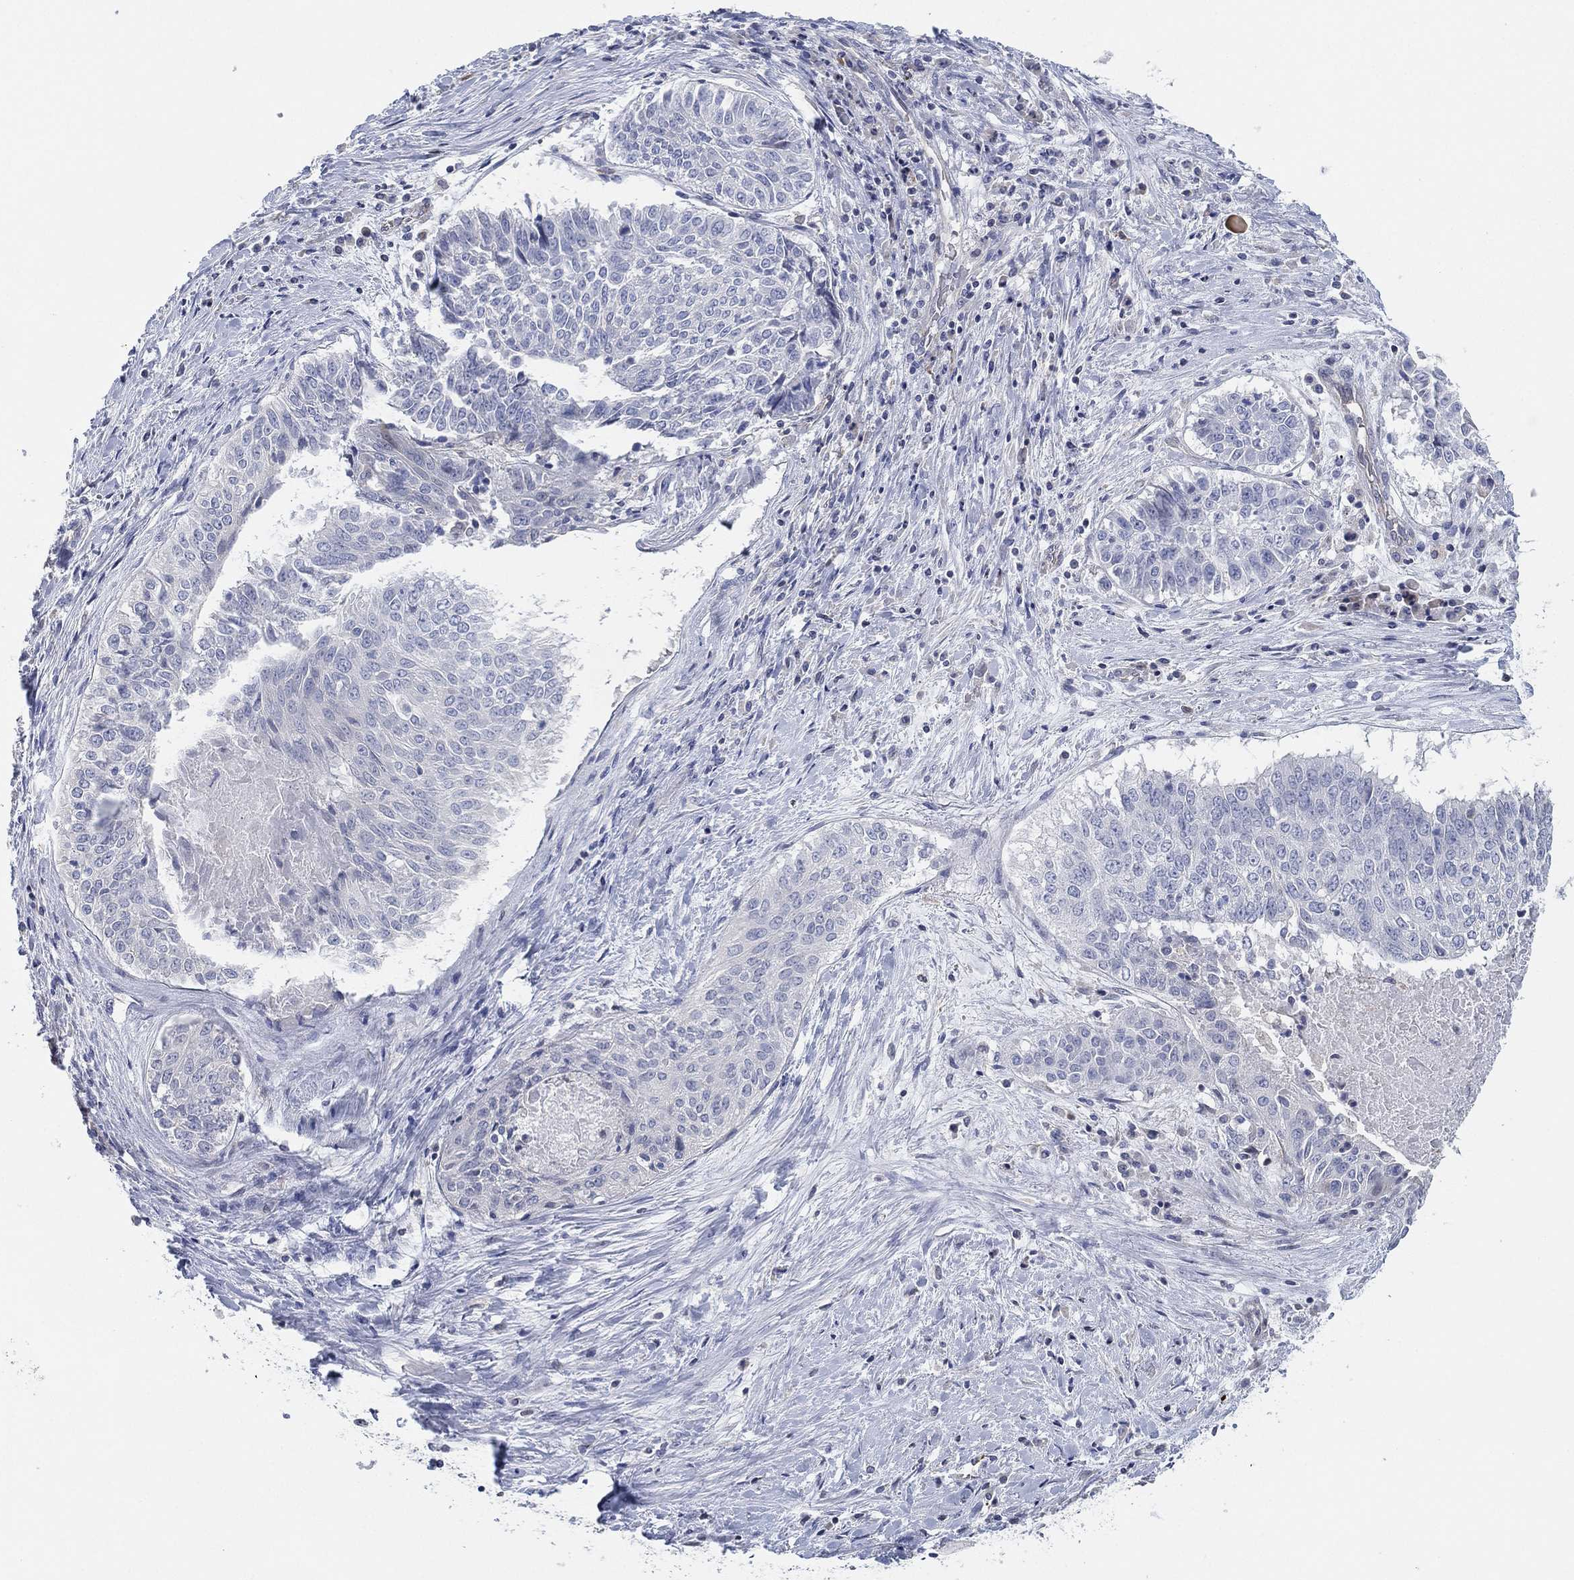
{"staining": {"intensity": "negative", "quantity": "none", "location": "none"}, "tissue": "lung cancer", "cell_type": "Tumor cells", "image_type": "cancer", "snomed": [{"axis": "morphology", "description": "Squamous cell carcinoma, NOS"}, {"axis": "topography", "description": "Lung"}], "caption": "High magnification brightfield microscopy of lung cancer stained with DAB (3,3'-diaminobenzidine) (brown) and counterstained with hematoxylin (blue): tumor cells show no significant staining. Nuclei are stained in blue.", "gene": "CFTR", "patient": {"sex": "male", "age": 64}}